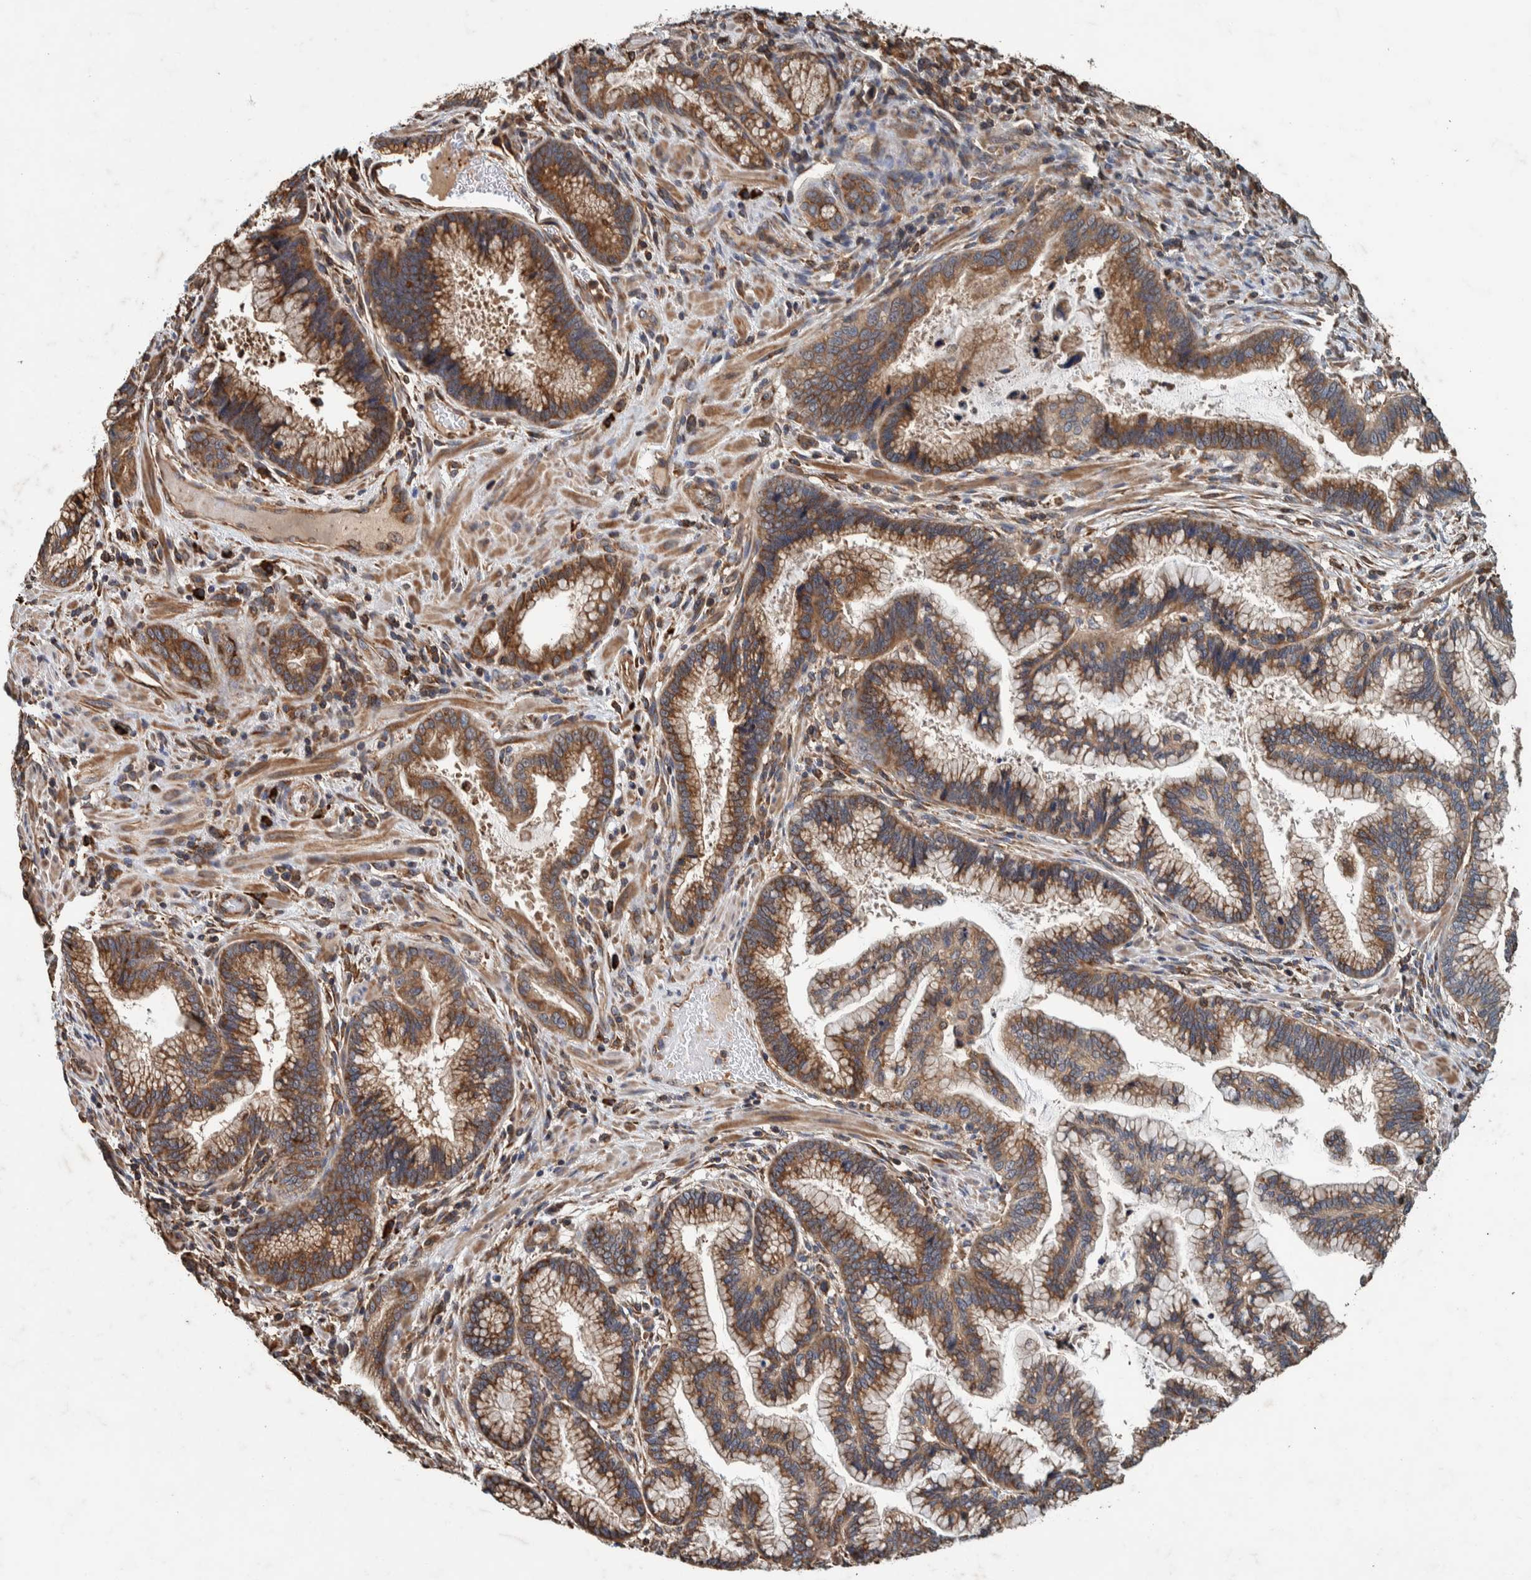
{"staining": {"intensity": "moderate", "quantity": ">75%", "location": "cytoplasmic/membranous"}, "tissue": "pancreatic cancer", "cell_type": "Tumor cells", "image_type": "cancer", "snomed": [{"axis": "morphology", "description": "Adenocarcinoma, NOS"}, {"axis": "topography", "description": "Pancreas"}], "caption": "Moderate cytoplasmic/membranous staining is seen in about >75% of tumor cells in adenocarcinoma (pancreatic). (Stains: DAB in brown, nuclei in blue, Microscopy: brightfield microscopy at high magnification).", "gene": "PLA2G3", "patient": {"sex": "female", "age": 64}}